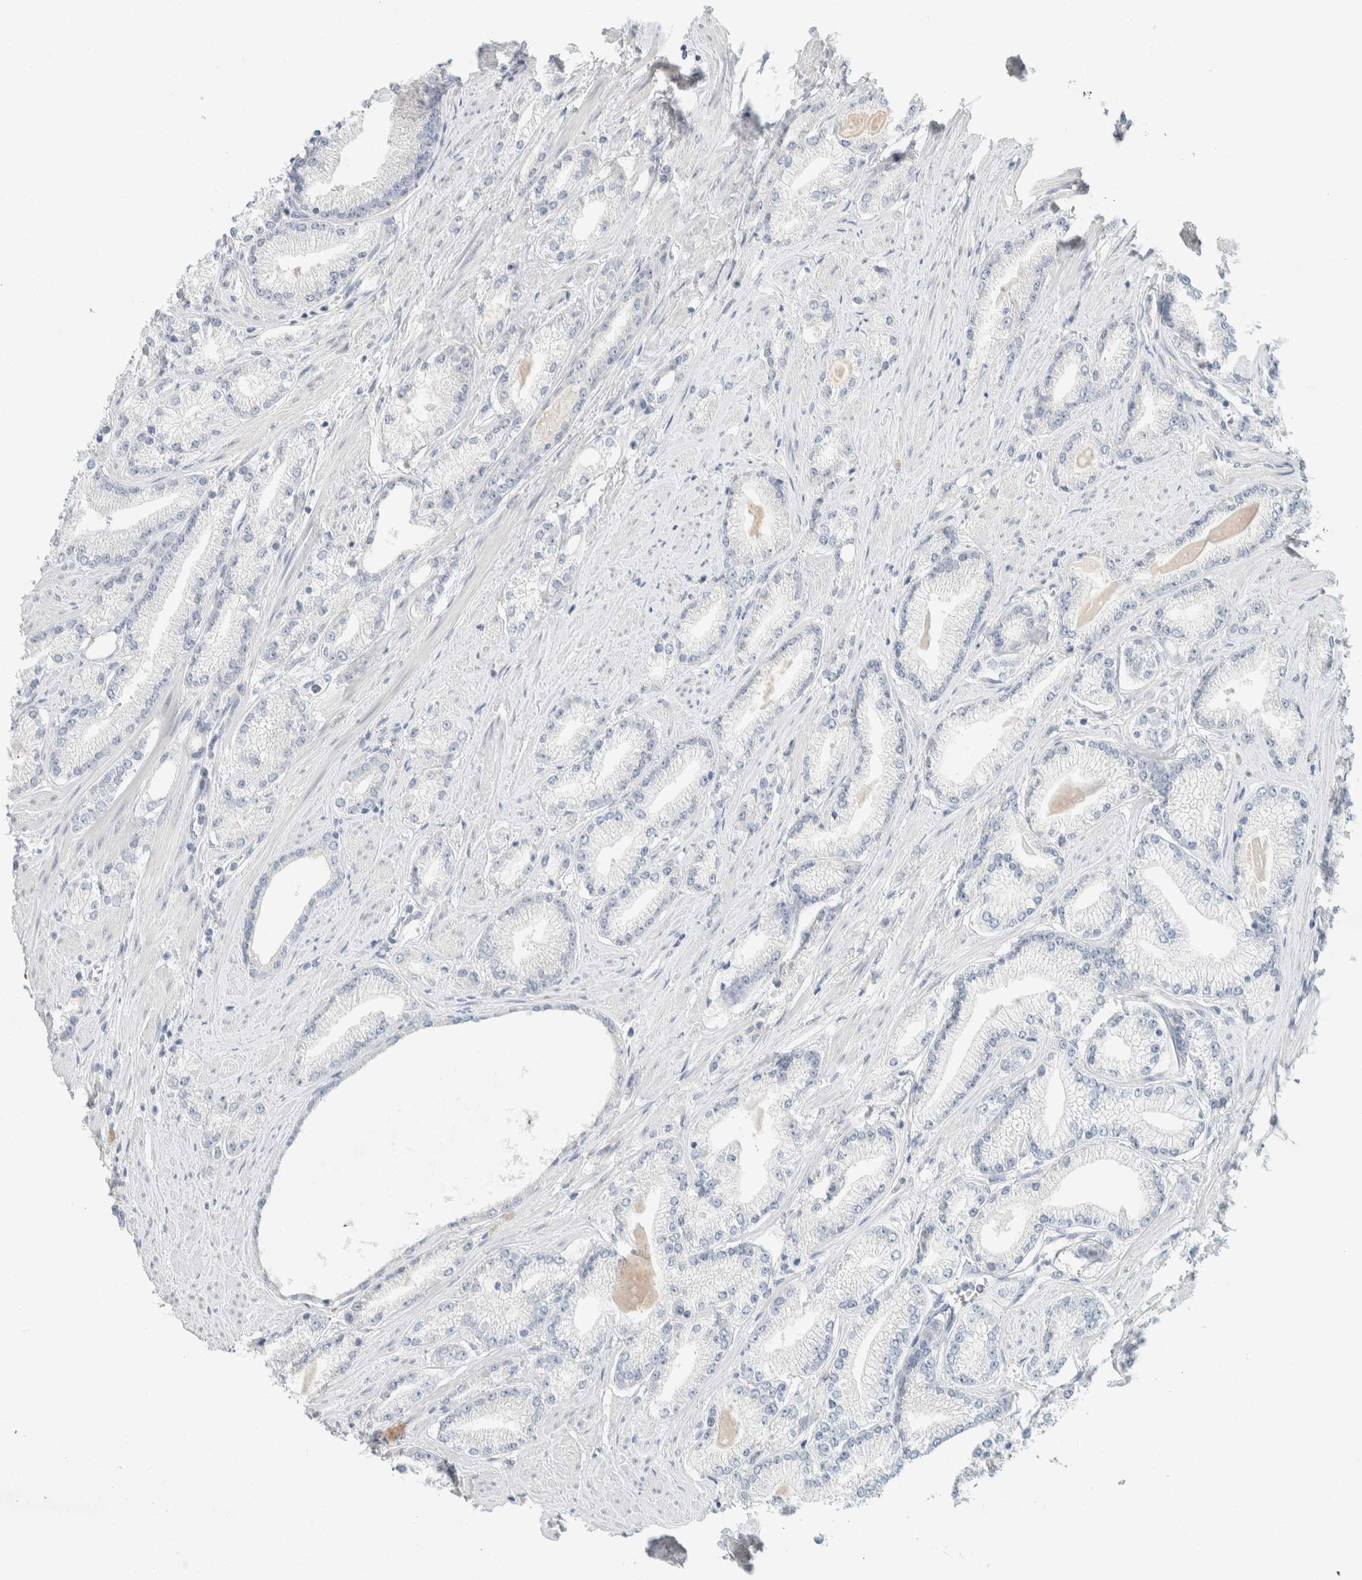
{"staining": {"intensity": "negative", "quantity": "none", "location": "none"}, "tissue": "prostate cancer", "cell_type": "Tumor cells", "image_type": "cancer", "snomed": [{"axis": "morphology", "description": "Adenocarcinoma, Low grade"}, {"axis": "topography", "description": "Prostate"}], "caption": "Immunohistochemical staining of human prostate cancer demonstrates no significant positivity in tumor cells.", "gene": "ALOX12B", "patient": {"sex": "male", "age": 62}}